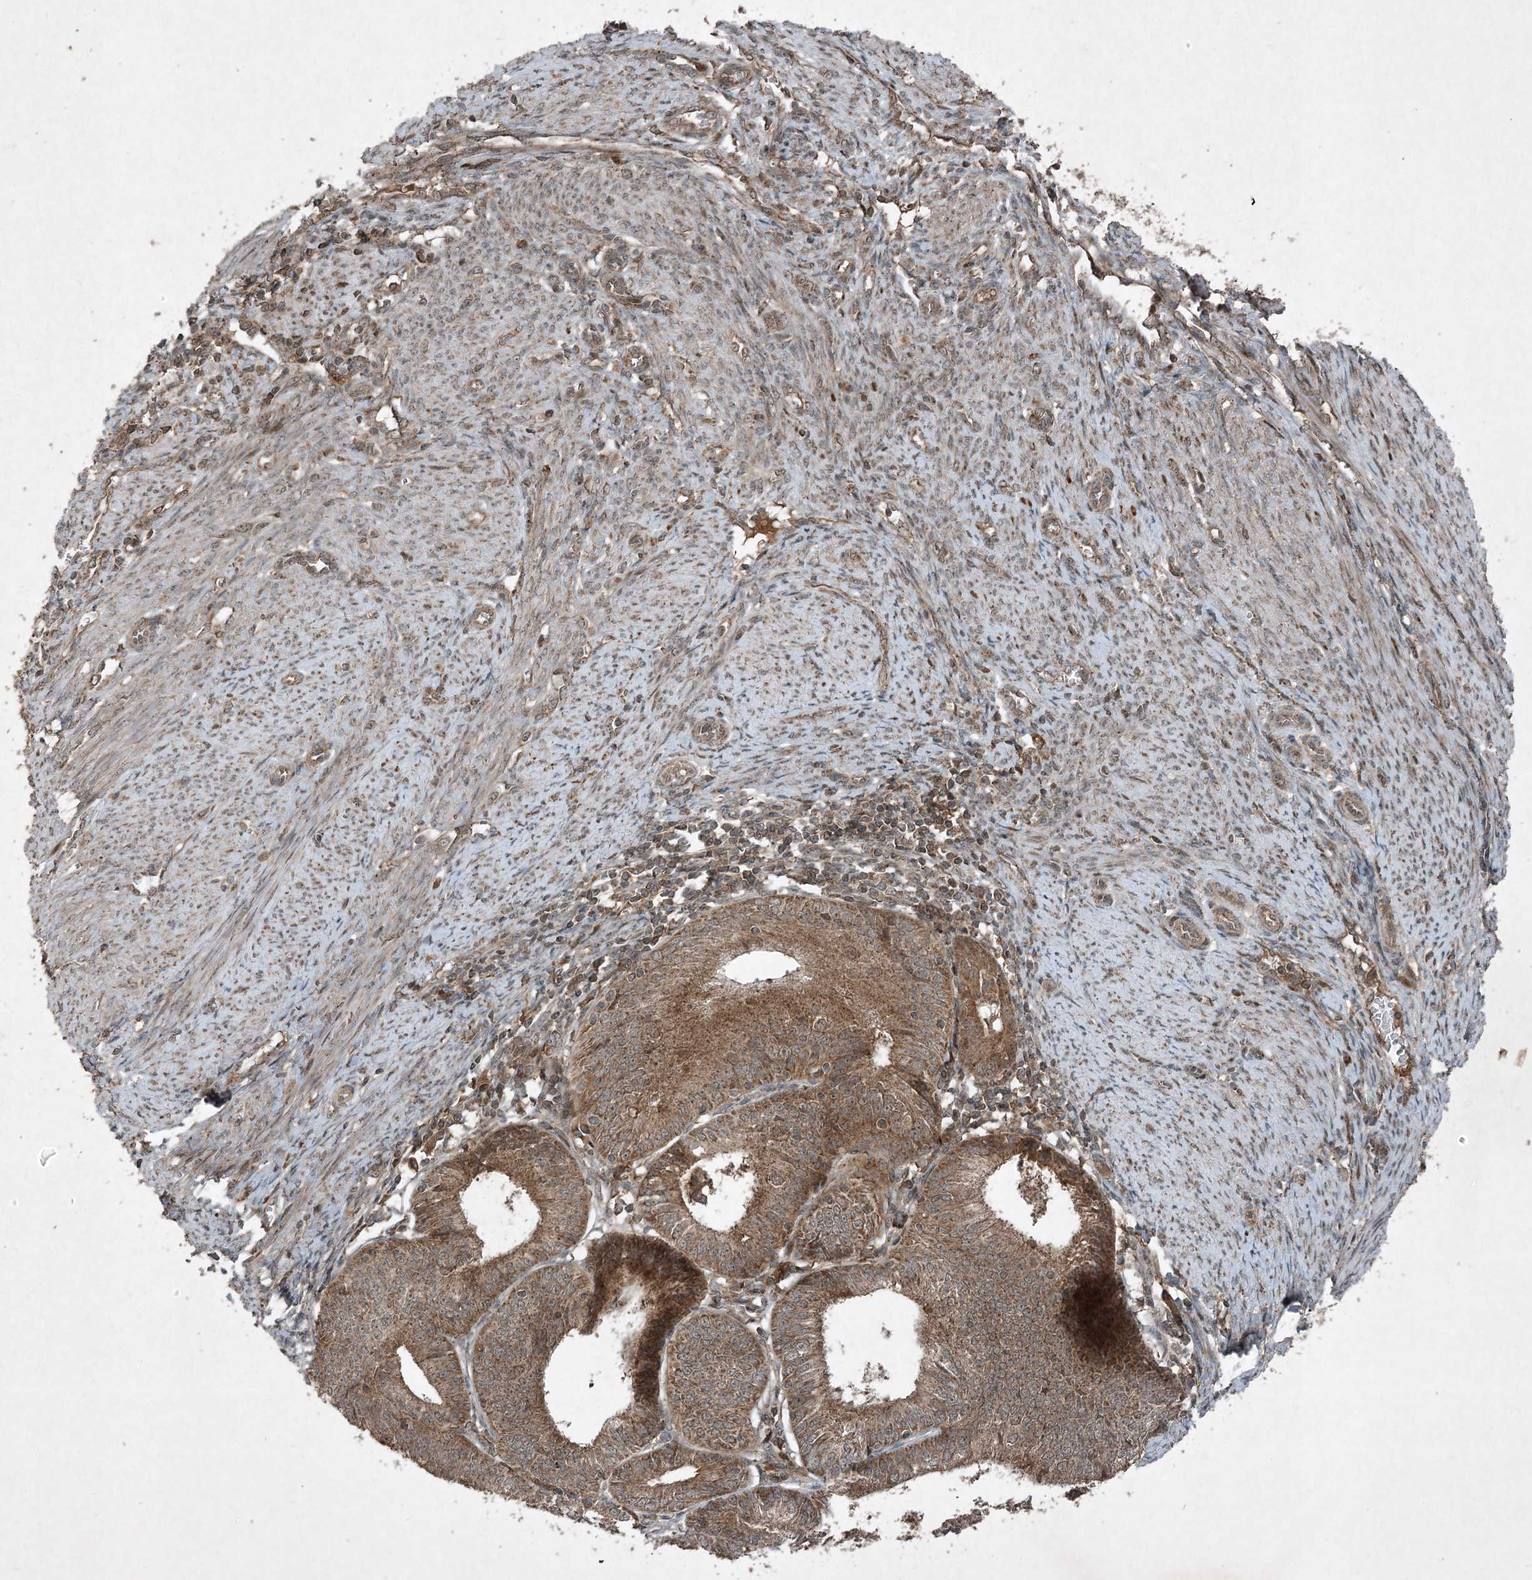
{"staining": {"intensity": "moderate", "quantity": ">75%", "location": "cytoplasmic/membranous"}, "tissue": "endometrial cancer", "cell_type": "Tumor cells", "image_type": "cancer", "snomed": [{"axis": "morphology", "description": "Adenocarcinoma, NOS"}, {"axis": "topography", "description": "Endometrium"}], "caption": "Endometrial cancer (adenocarcinoma) stained with IHC reveals moderate cytoplasmic/membranous positivity in approximately >75% of tumor cells.", "gene": "UNC93A", "patient": {"sex": "female", "age": 51}}